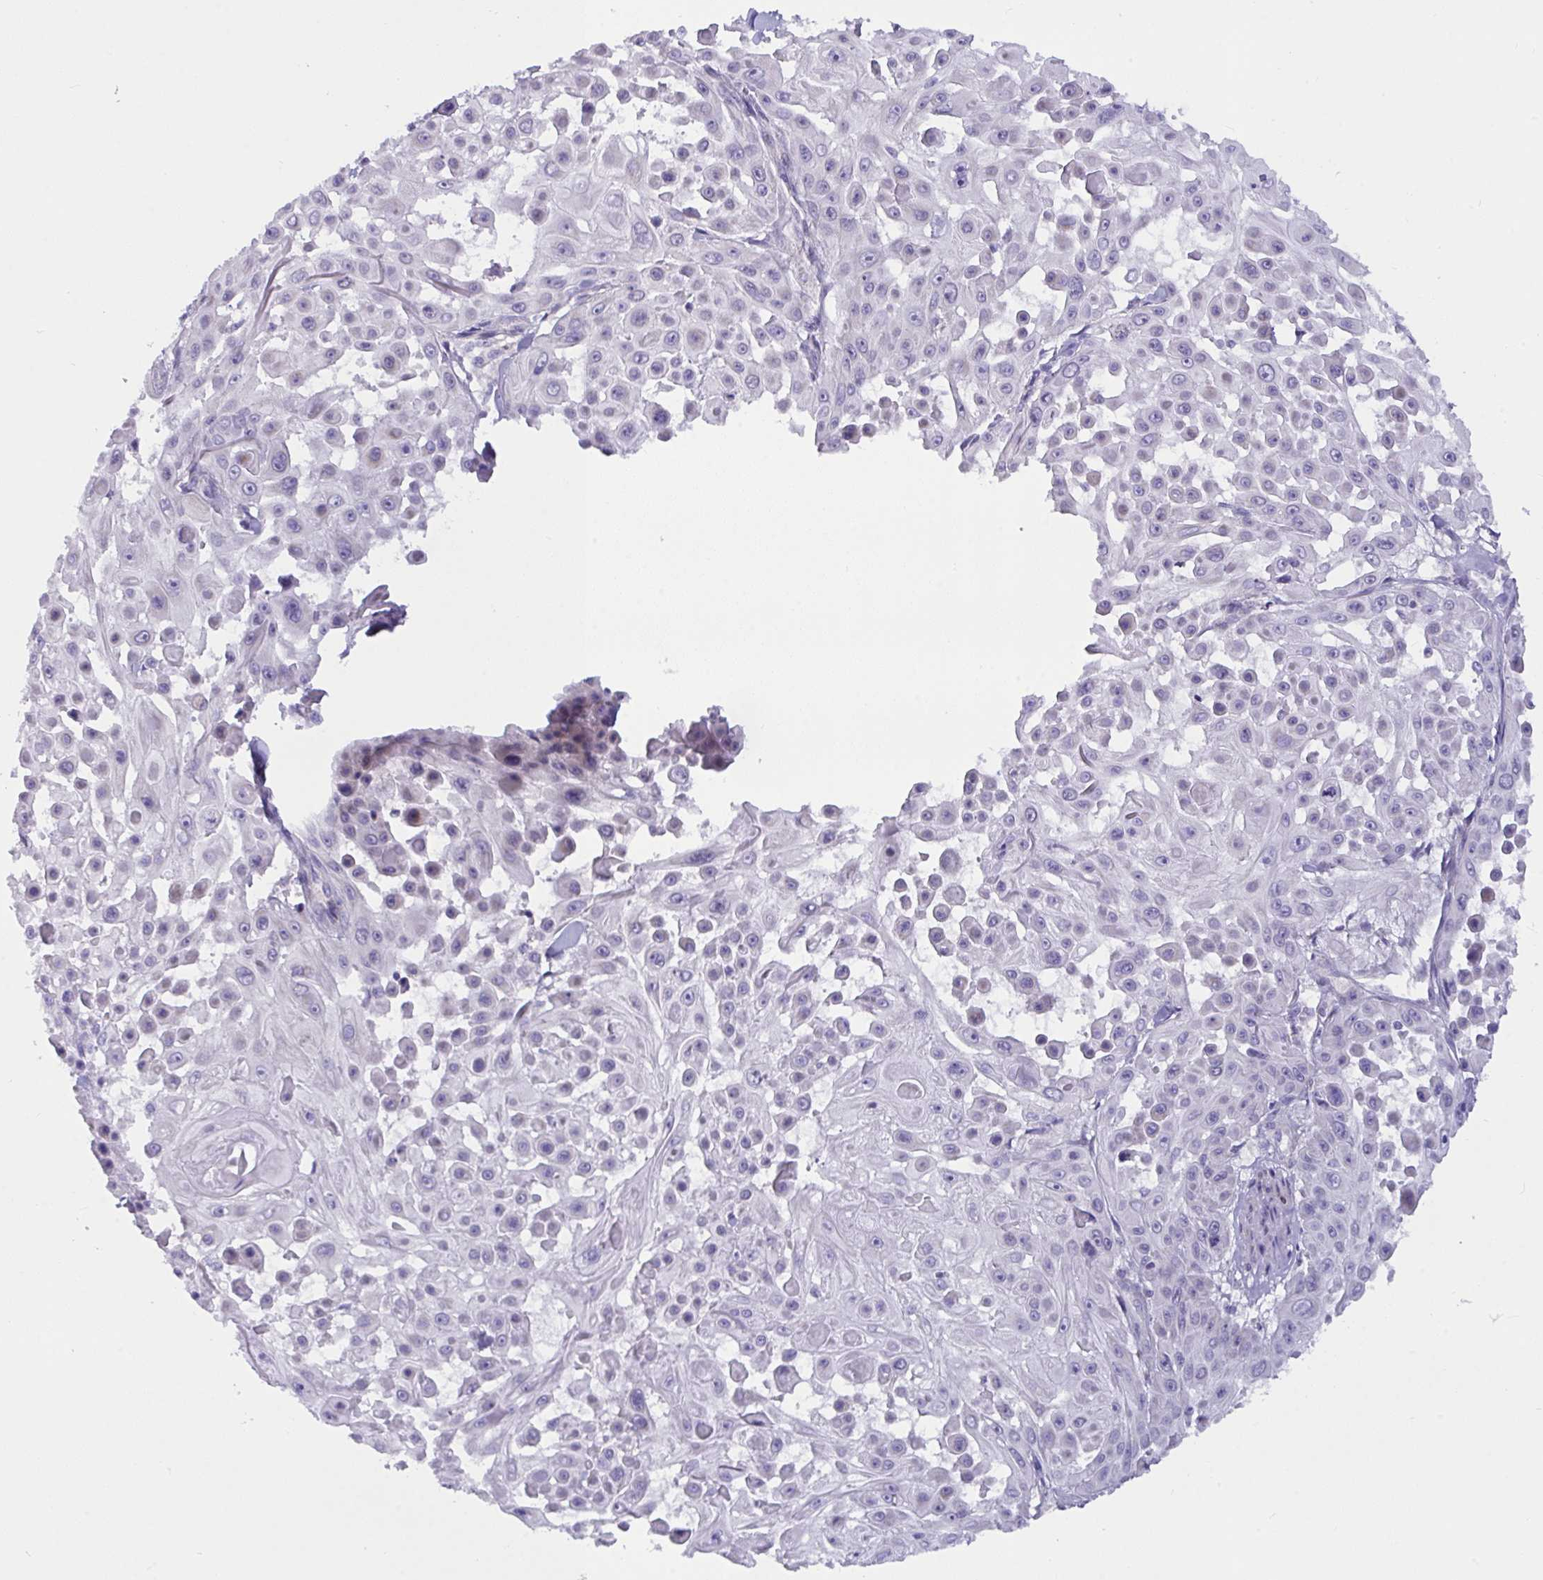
{"staining": {"intensity": "negative", "quantity": "none", "location": "none"}, "tissue": "skin cancer", "cell_type": "Tumor cells", "image_type": "cancer", "snomed": [{"axis": "morphology", "description": "Squamous cell carcinoma, NOS"}, {"axis": "topography", "description": "Skin"}], "caption": "IHC photomicrograph of neoplastic tissue: skin cancer stained with DAB shows no significant protein staining in tumor cells.", "gene": "DTX3", "patient": {"sex": "male", "age": 91}}